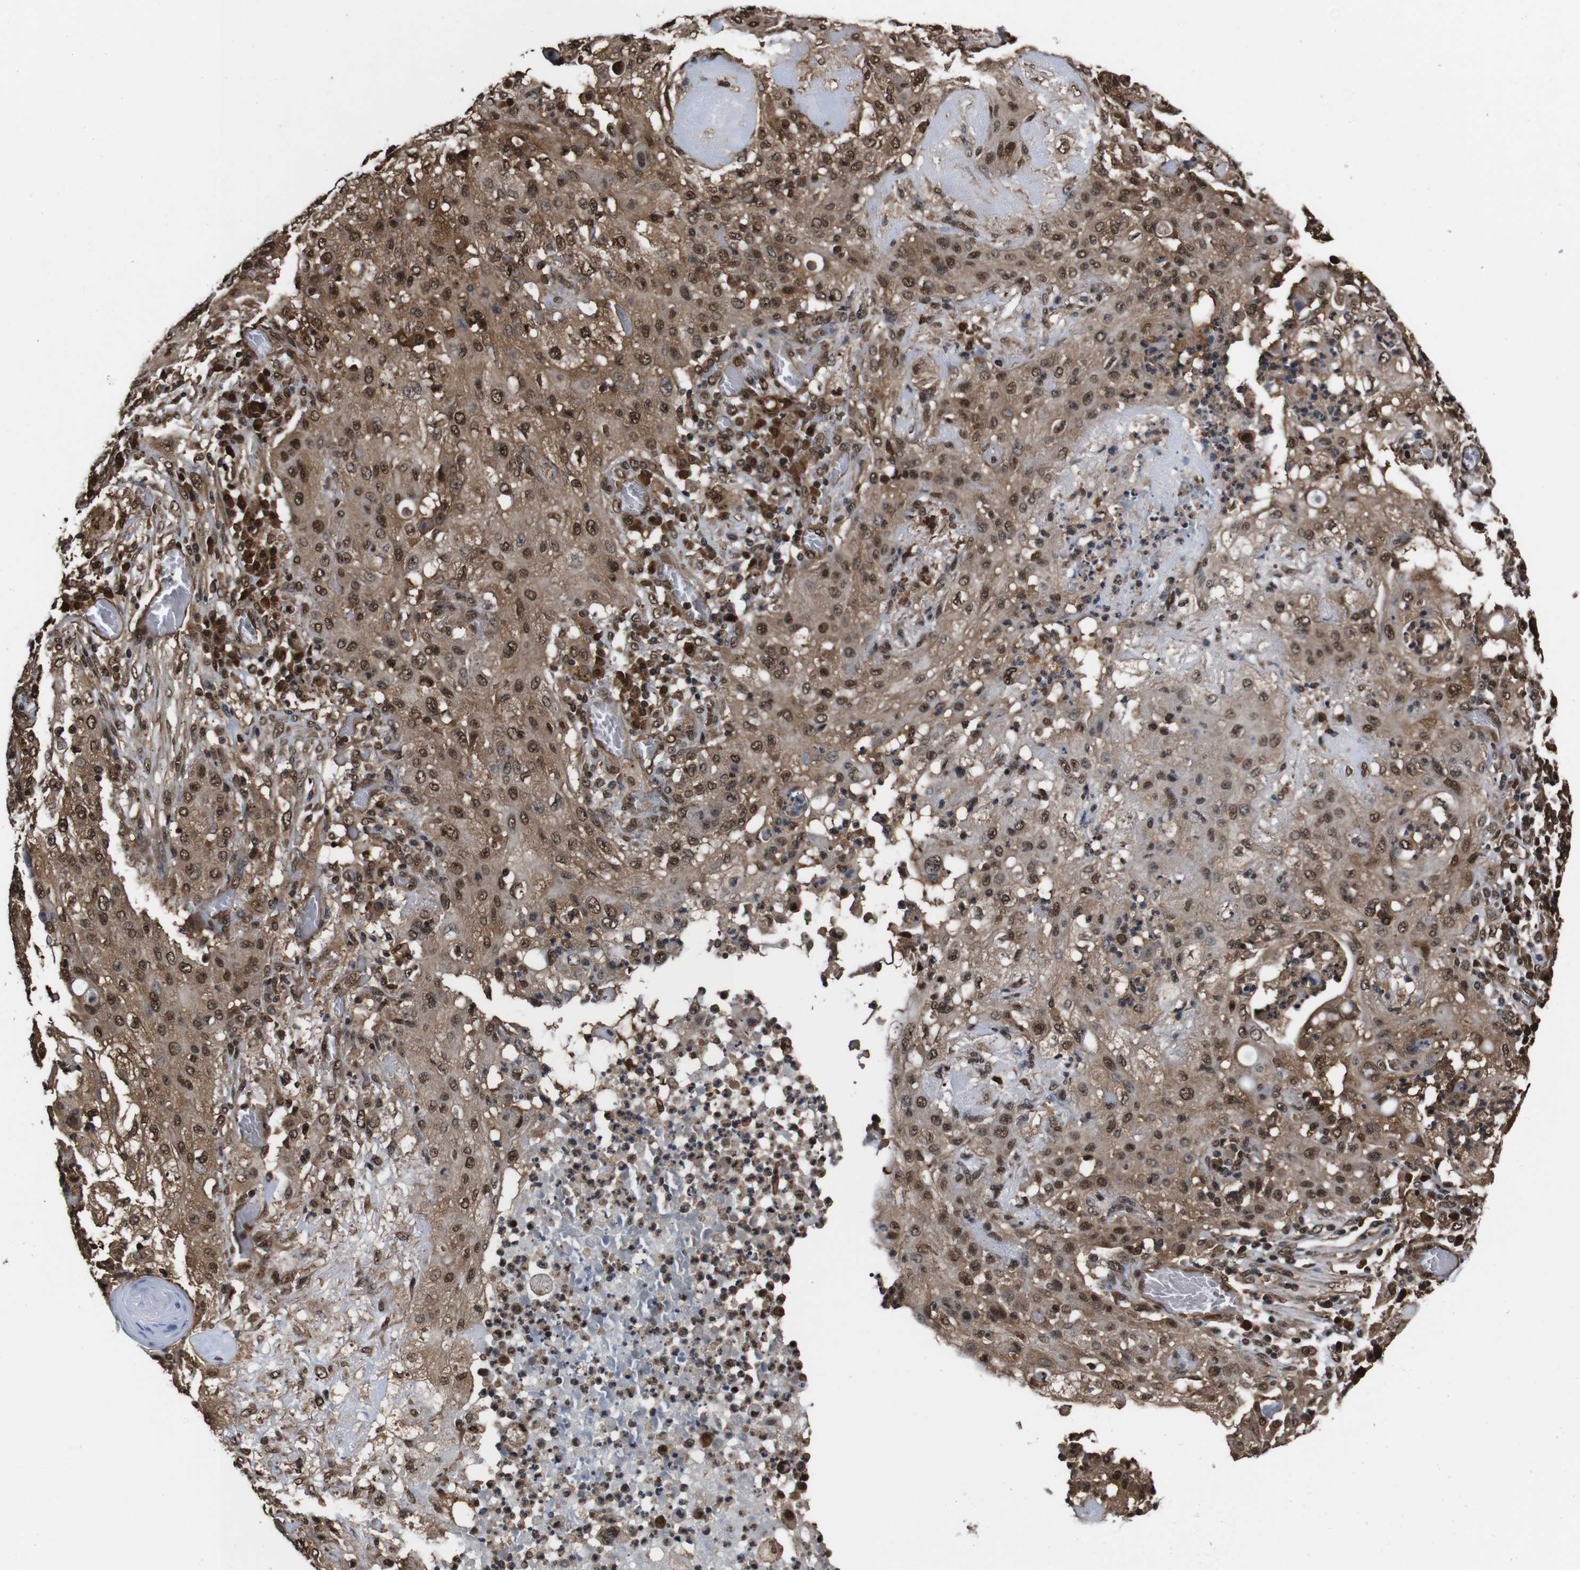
{"staining": {"intensity": "moderate", "quantity": ">75%", "location": "cytoplasmic/membranous,nuclear"}, "tissue": "lung cancer", "cell_type": "Tumor cells", "image_type": "cancer", "snomed": [{"axis": "morphology", "description": "Squamous cell carcinoma, NOS"}, {"axis": "topography", "description": "Lung"}], "caption": "Protein staining of lung cancer (squamous cell carcinoma) tissue demonstrates moderate cytoplasmic/membranous and nuclear expression in about >75% of tumor cells.", "gene": "VCP", "patient": {"sex": "female", "age": 47}}